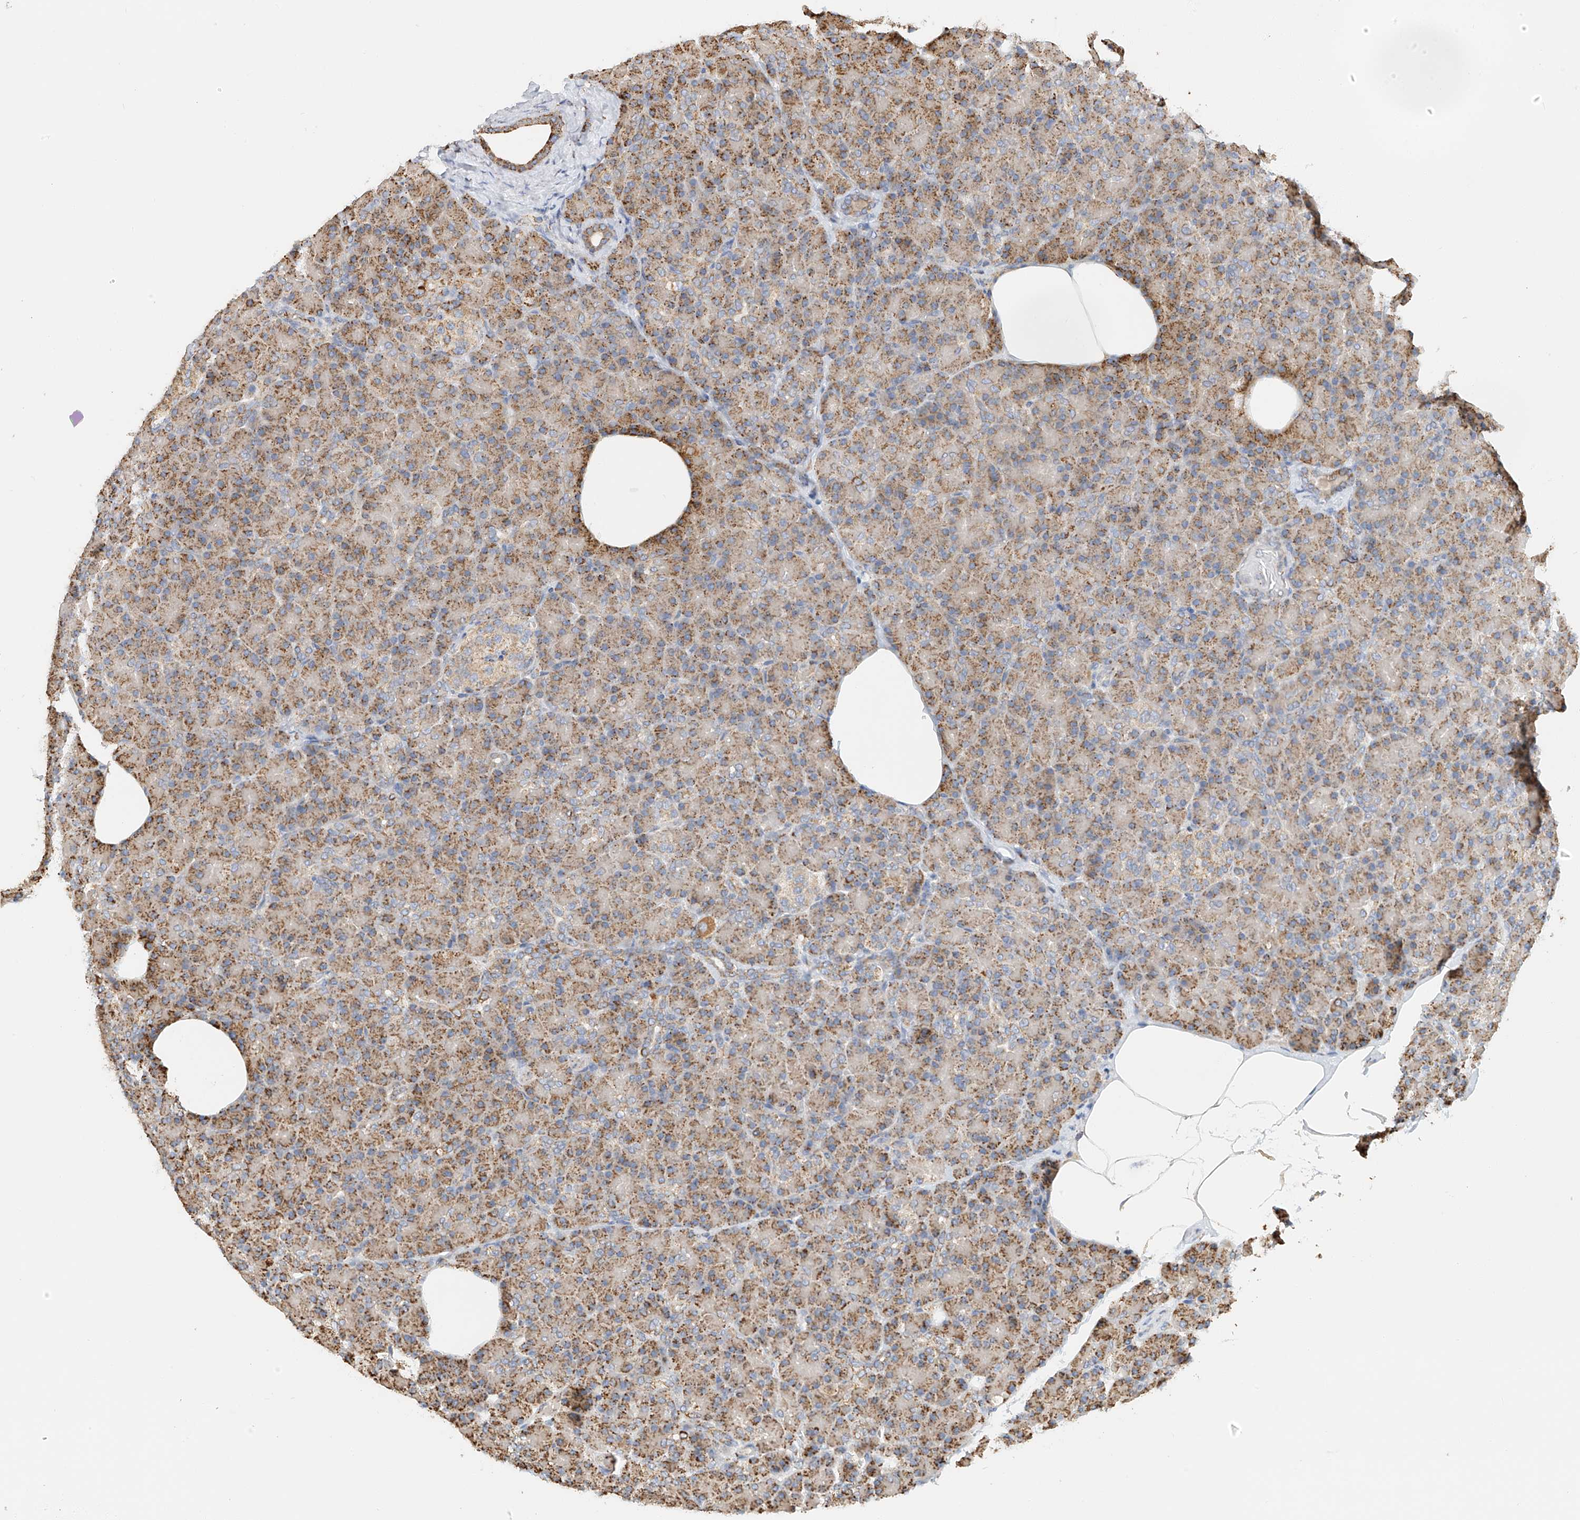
{"staining": {"intensity": "moderate", "quantity": ">75%", "location": "cytoplasmic/membranous"}, "tissue": "pancreas", "cell_type": "Exocrine glandular cells", "image_type": "normal", "snomed": [{"axis": "morphology", "description": "Normal tissue, NOS"}, {"axis": "topography", "description": "Pancreas"}], "caption": "Human pancreas stained with a brown dye shows moderate cytoplasmic/membranous positive expression in about >75% of exocrine glandular cells.", "gene": "YIPF7", "patient": {"sex": "female", "age": 43}}